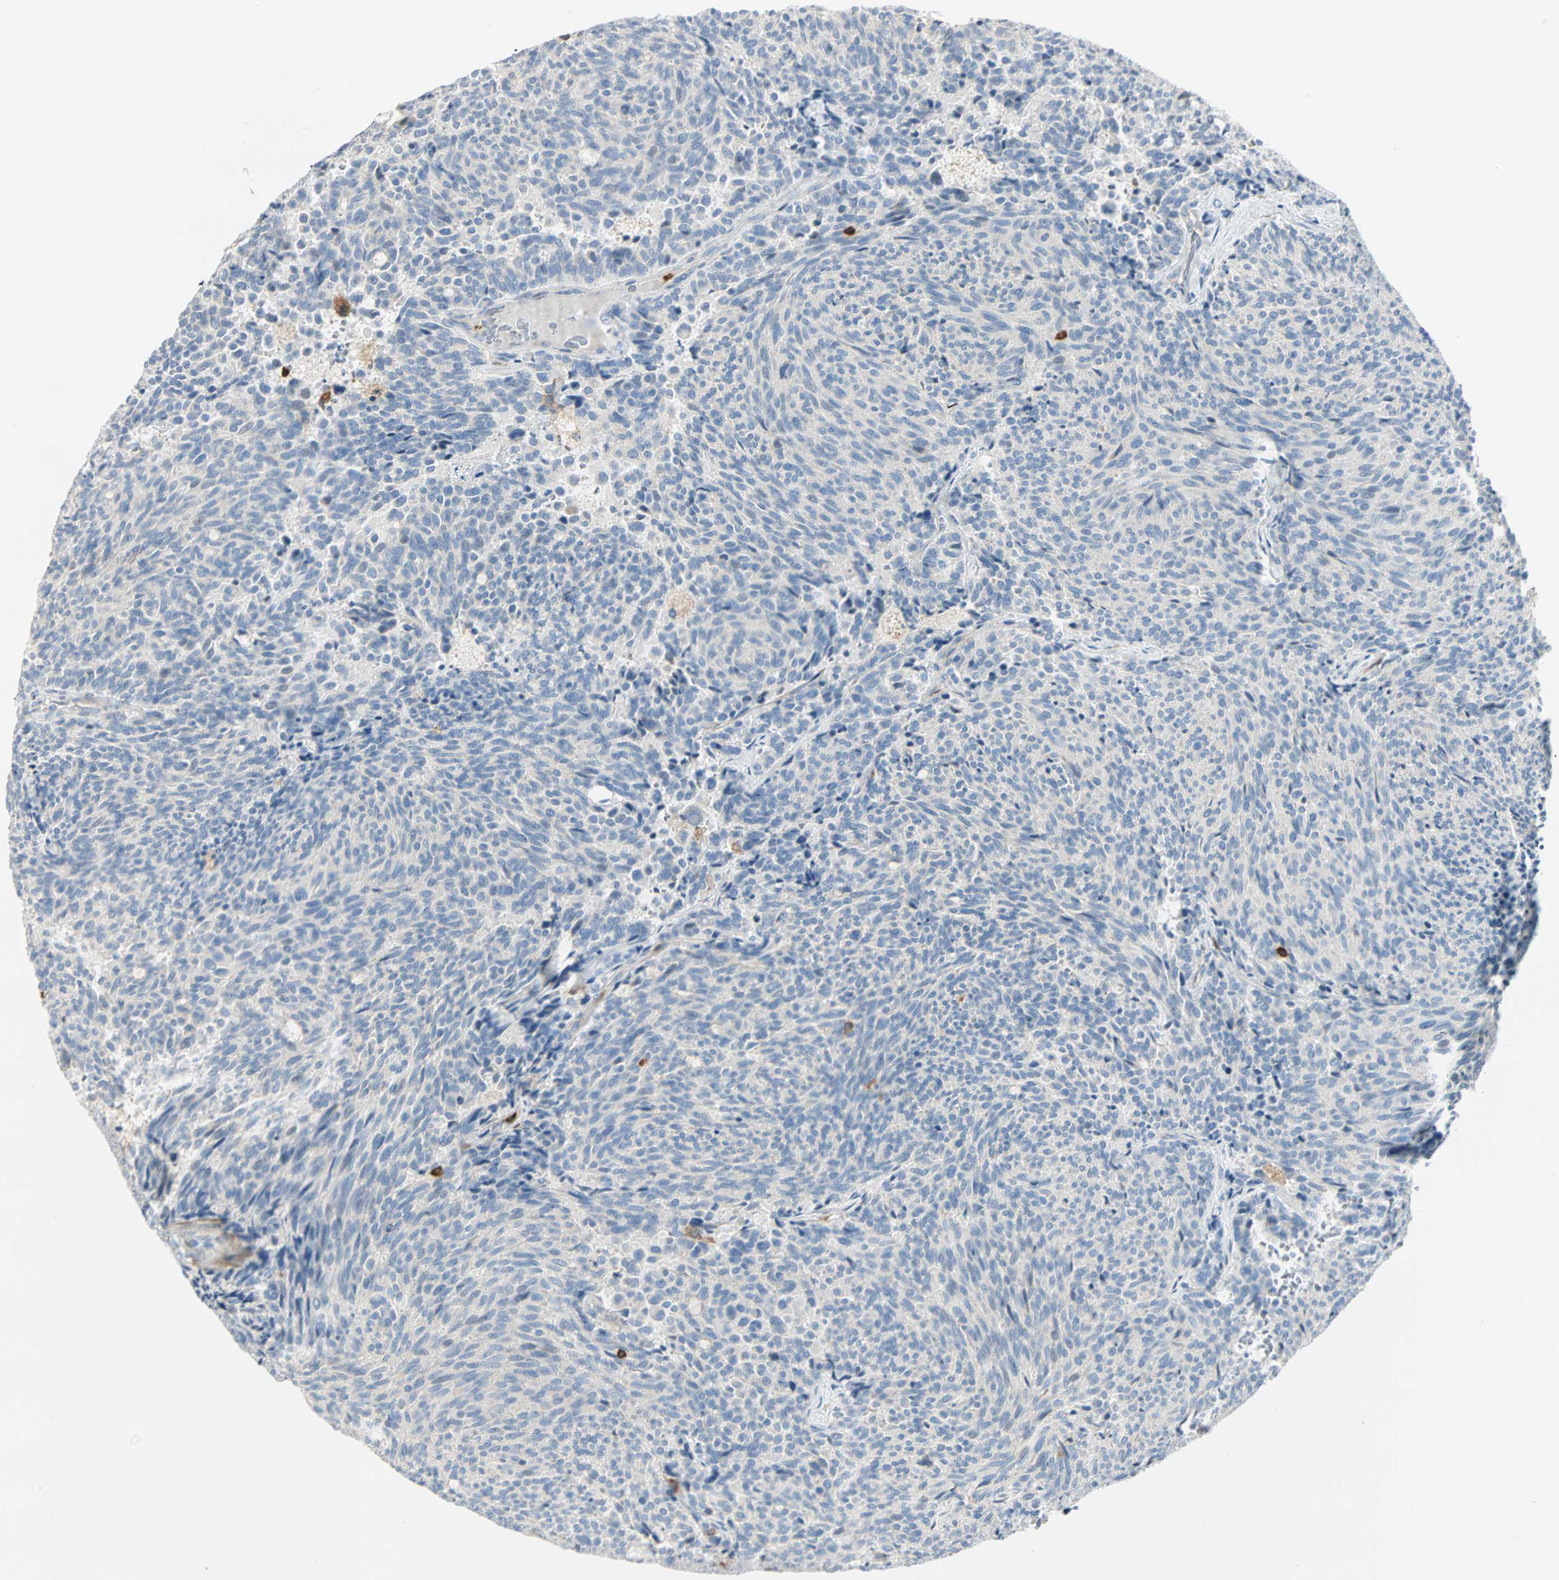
{"staining": {"intensity": "negative", "quantity": "none", "location": "none"}, "tissue": "carcinoid", "cell_type": "Tumor cells", "image_type": "cancer", "snomed": [{"axis": "morphology", "description": "Carcinoid, malignant, NOS"}, {"axis": "topography", "description": "Pancreas"}], "caption": "The immunohistochemistry (IHC) micrograph has no significant staining in tumor cells of carcinoid tissue.", "gene": "FMNL1", "patient": {"sex": "female", "age": 54}}